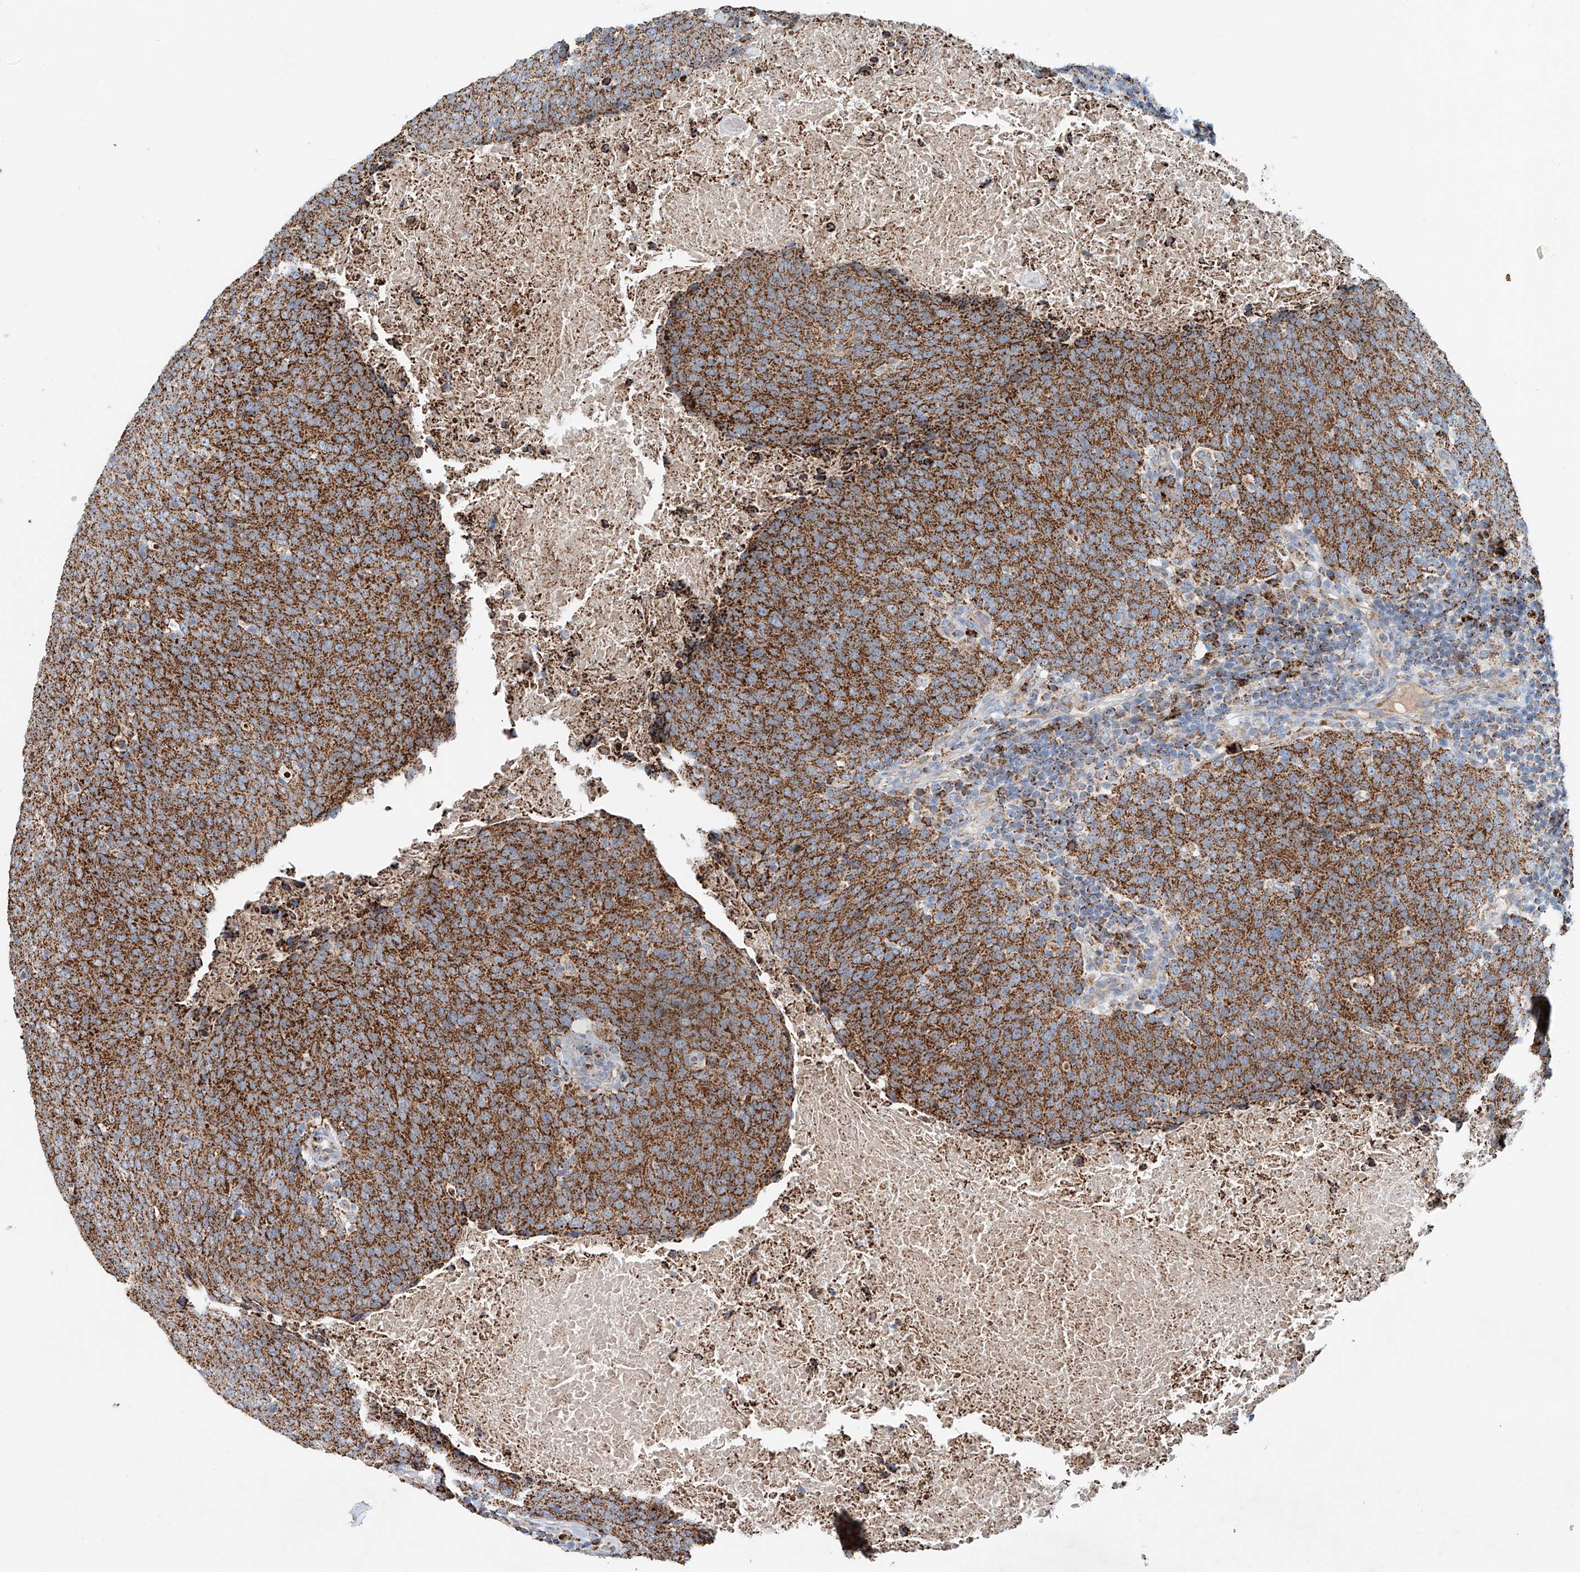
{"staining": {"intensity": "strong", "quantity": ">75%", "location": "cytoplasmic/membranous"}, "tissue": "head and neck cancer", "cell_type": "Tumor cells", "image_type": "cancer", "snomed": [{"axis": "morphology", "description": "Squamous cell carcinoma, NOS"}, {"axis": "morphology", "description": "Squamous cell carcinoma, metastatic, NOS"}, {"axis": "topography", "description": "Lymph node"}, {"axis": "topography", "description": "Head-Neck"}], "caption": "This is a photomicrograph of immunohistochemistry staining of head and neck cancer (squamous cell carcinoma), which shows strong staining in the cytoplasmic/membranous of tumor cells.", "gene": "CARD10", "patient": {"sex": "male", "age": 62}}